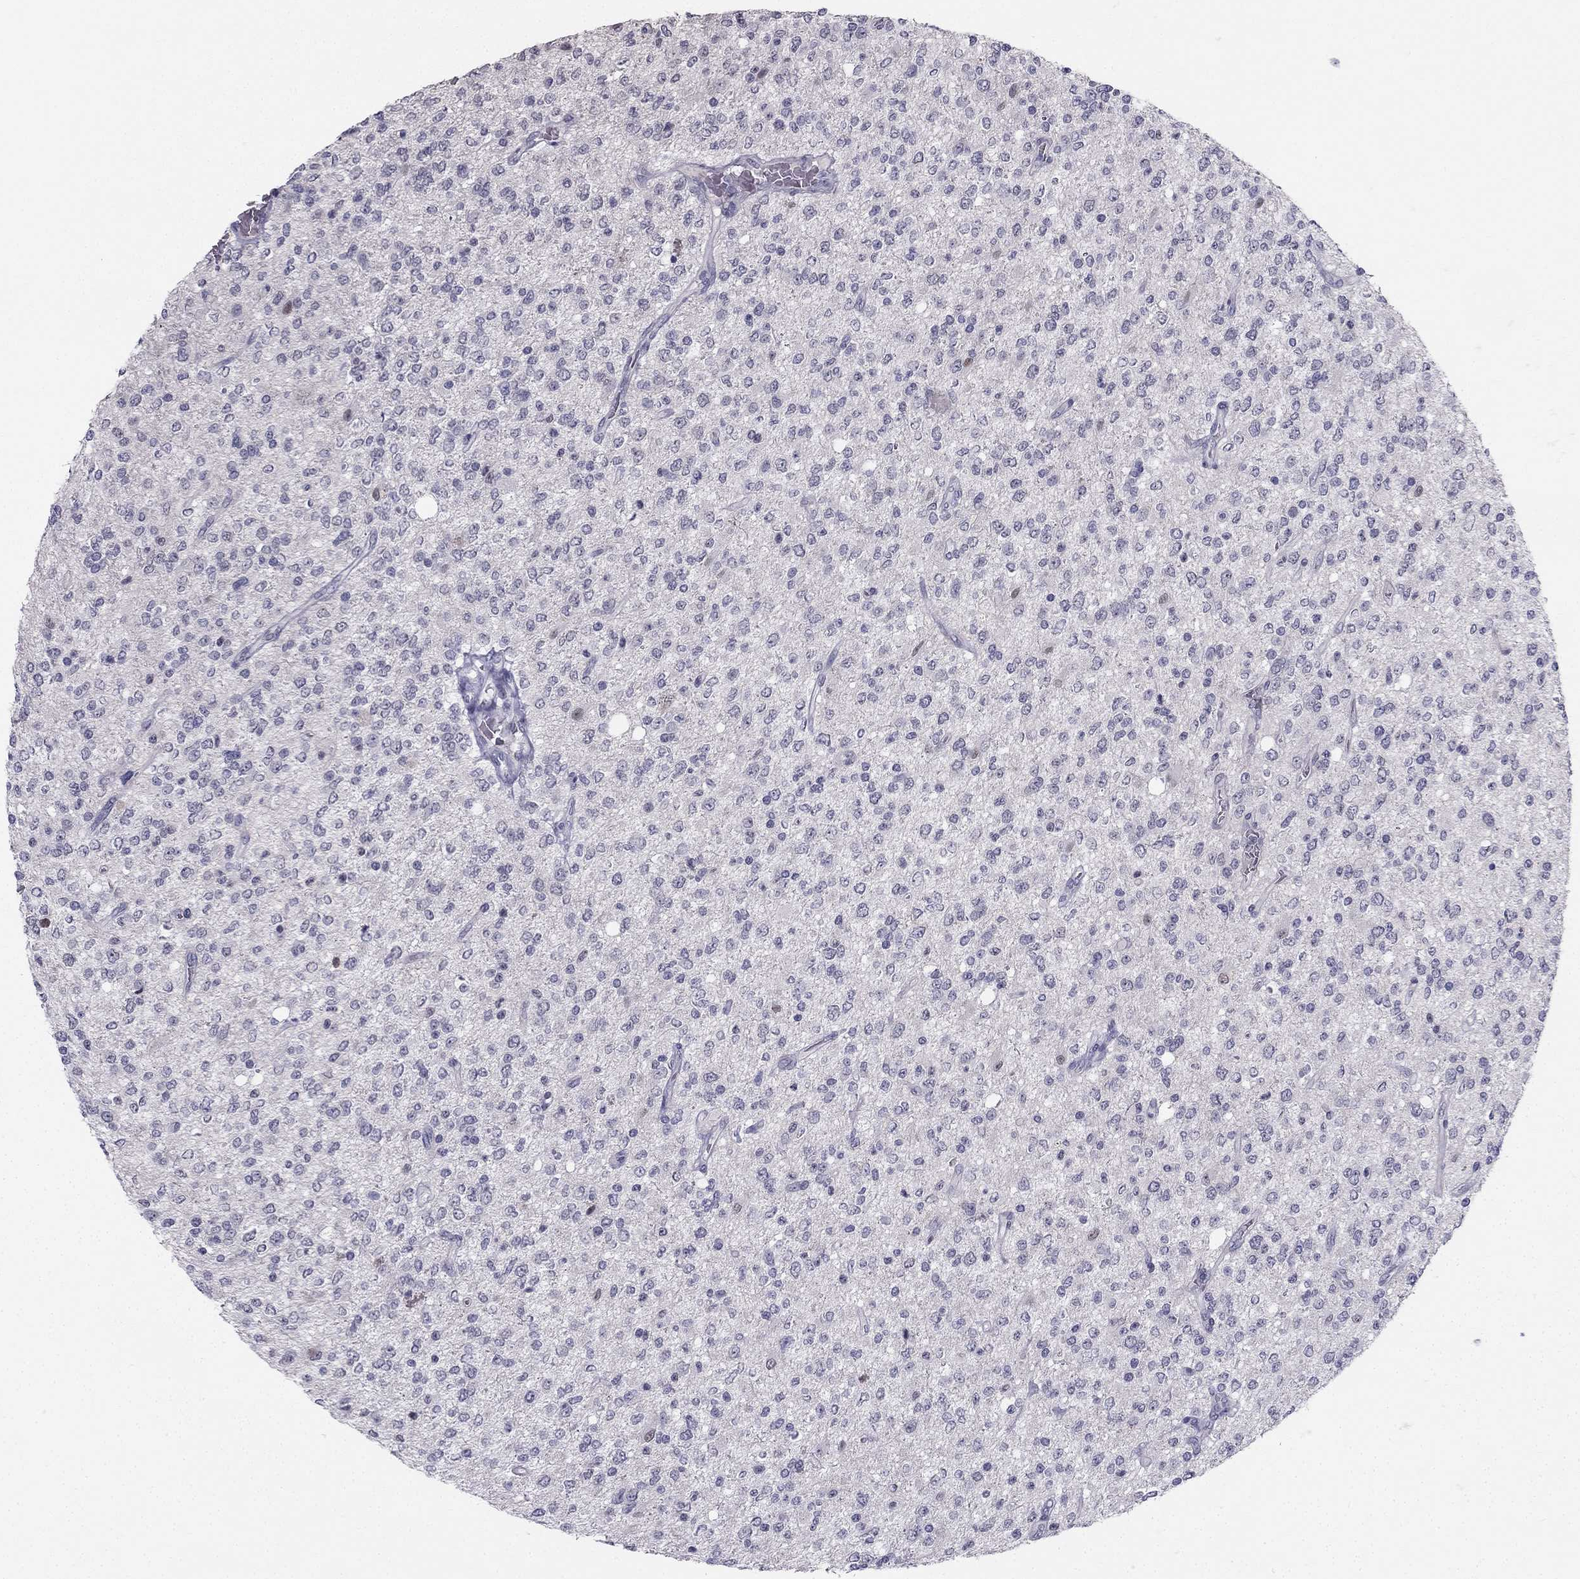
{"staining": {"intensity": "negative", "quantity": "none", "location": "none"}, "tissue": "glioma", "cell_type": "Tumor cells", "image_type": "cancer", "snomed": [{"axis": "morphology", "description": "Glioma, malignant, Low grade"}, {"axis": "topography", "description": "Brain"}], "caption": "Protein analysis of glioma displays no significant positivity in tumor cells.", "gene": "TRPS1", "patient": {"sex": "male", "age": 67}}